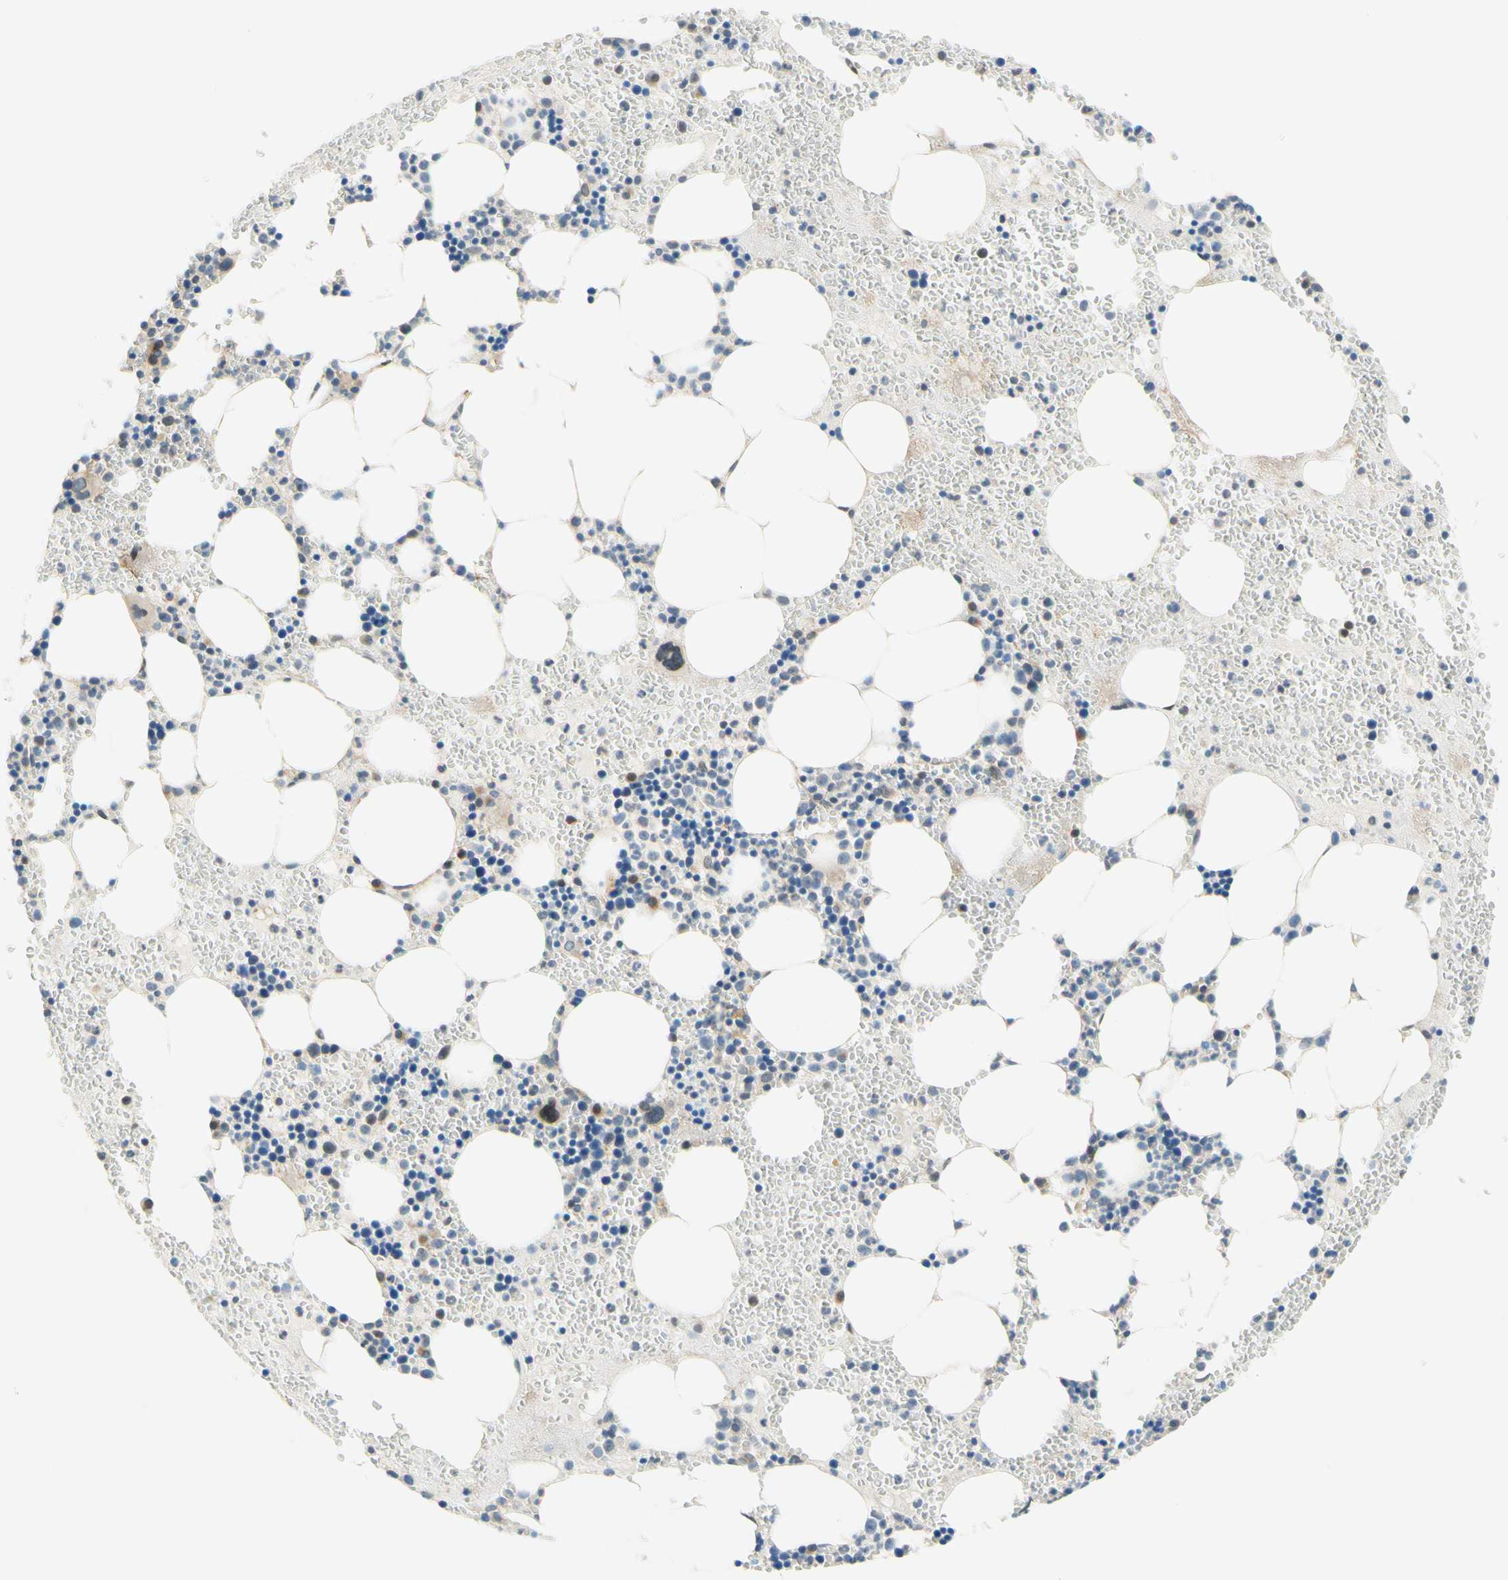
{"staining": {"intensity": "weak", "quantity": "<25%", "location": "nuclear"}, "tissue": "bone marrow", "cell_type": "Hematopoietic cells", "image_type": "normal", "snomed": [{"axis": "morphology", "description": "Normal tissue, NOS"}, {"axis": "morphology", "description": "Inflammation, NOS"}, {"axis": "topography", "description": "Bone marrow"}], "caption": "Micrograph shows no significant protein expression in hematopoietic cells of unremarkable bone marrow. The staining was performed using DAB to visualize the protein expression in brown, while the nuclei were stained in blue with hematoxylin (Magnification: 20x).", "gene": "C2CD2L", "patient": {"sex": "female", "age": 76}}